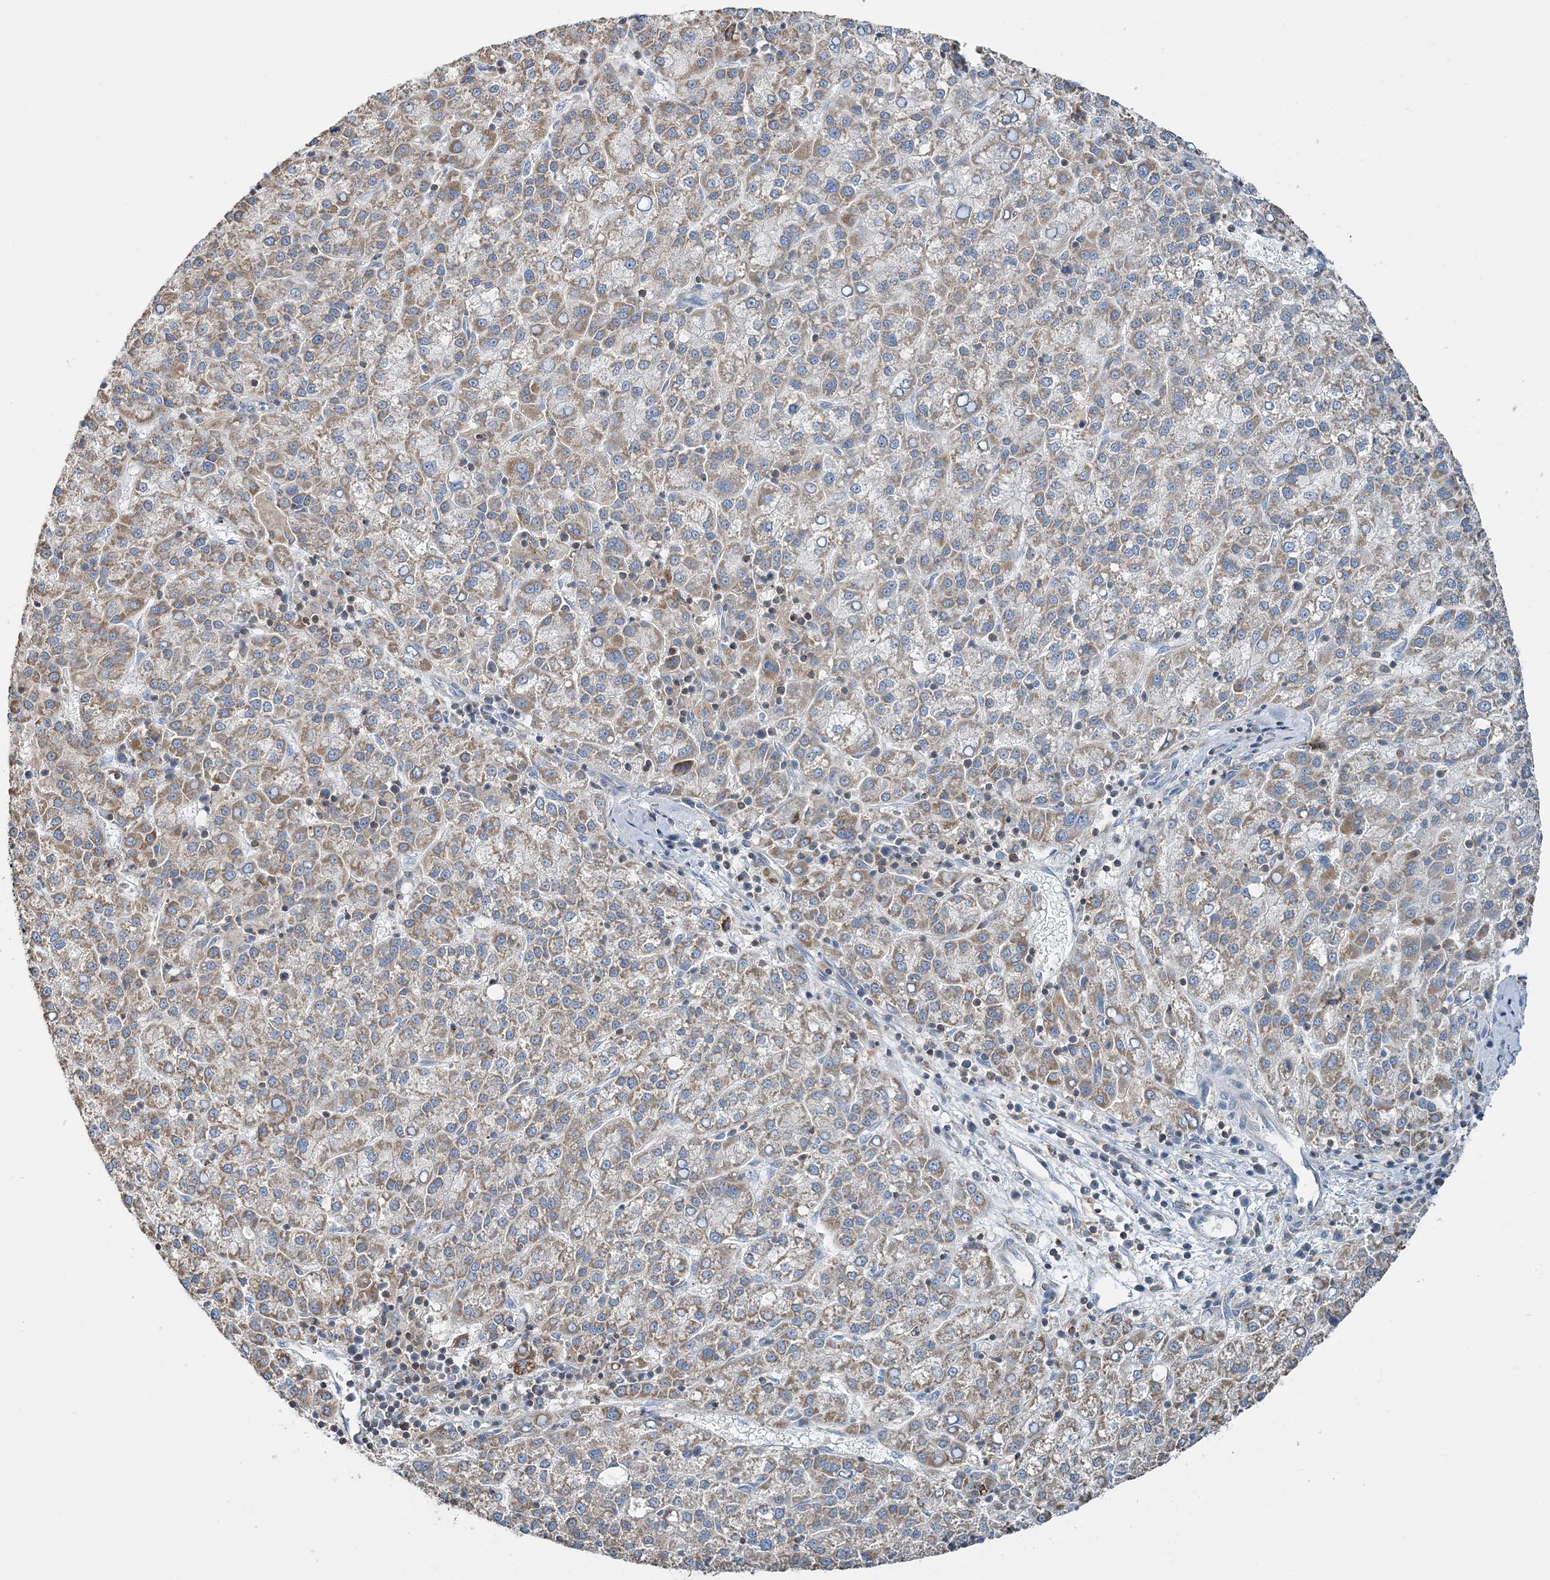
{"staining": {"intensity": "weak", "quantity": ">75%", "location": "cytoplasmic/membranous"}, "tissue": "liver cancer", "cell_type": "Tumor cells", "image_type": "cancer", "snomed": [{"axis": "morphology", "description": "Carcinoma, Hepatocellular, NOS"}, {"axis": "topography", "description": "Liver"}], "caption": "An image of human liver hepatocellular carcinoma stained for a protein demonstrates weak cytoplasmic/membranous brown staining in tumor cells.", "gene": "TMLHE", "patient": {"sex": "female", "age": 58}}